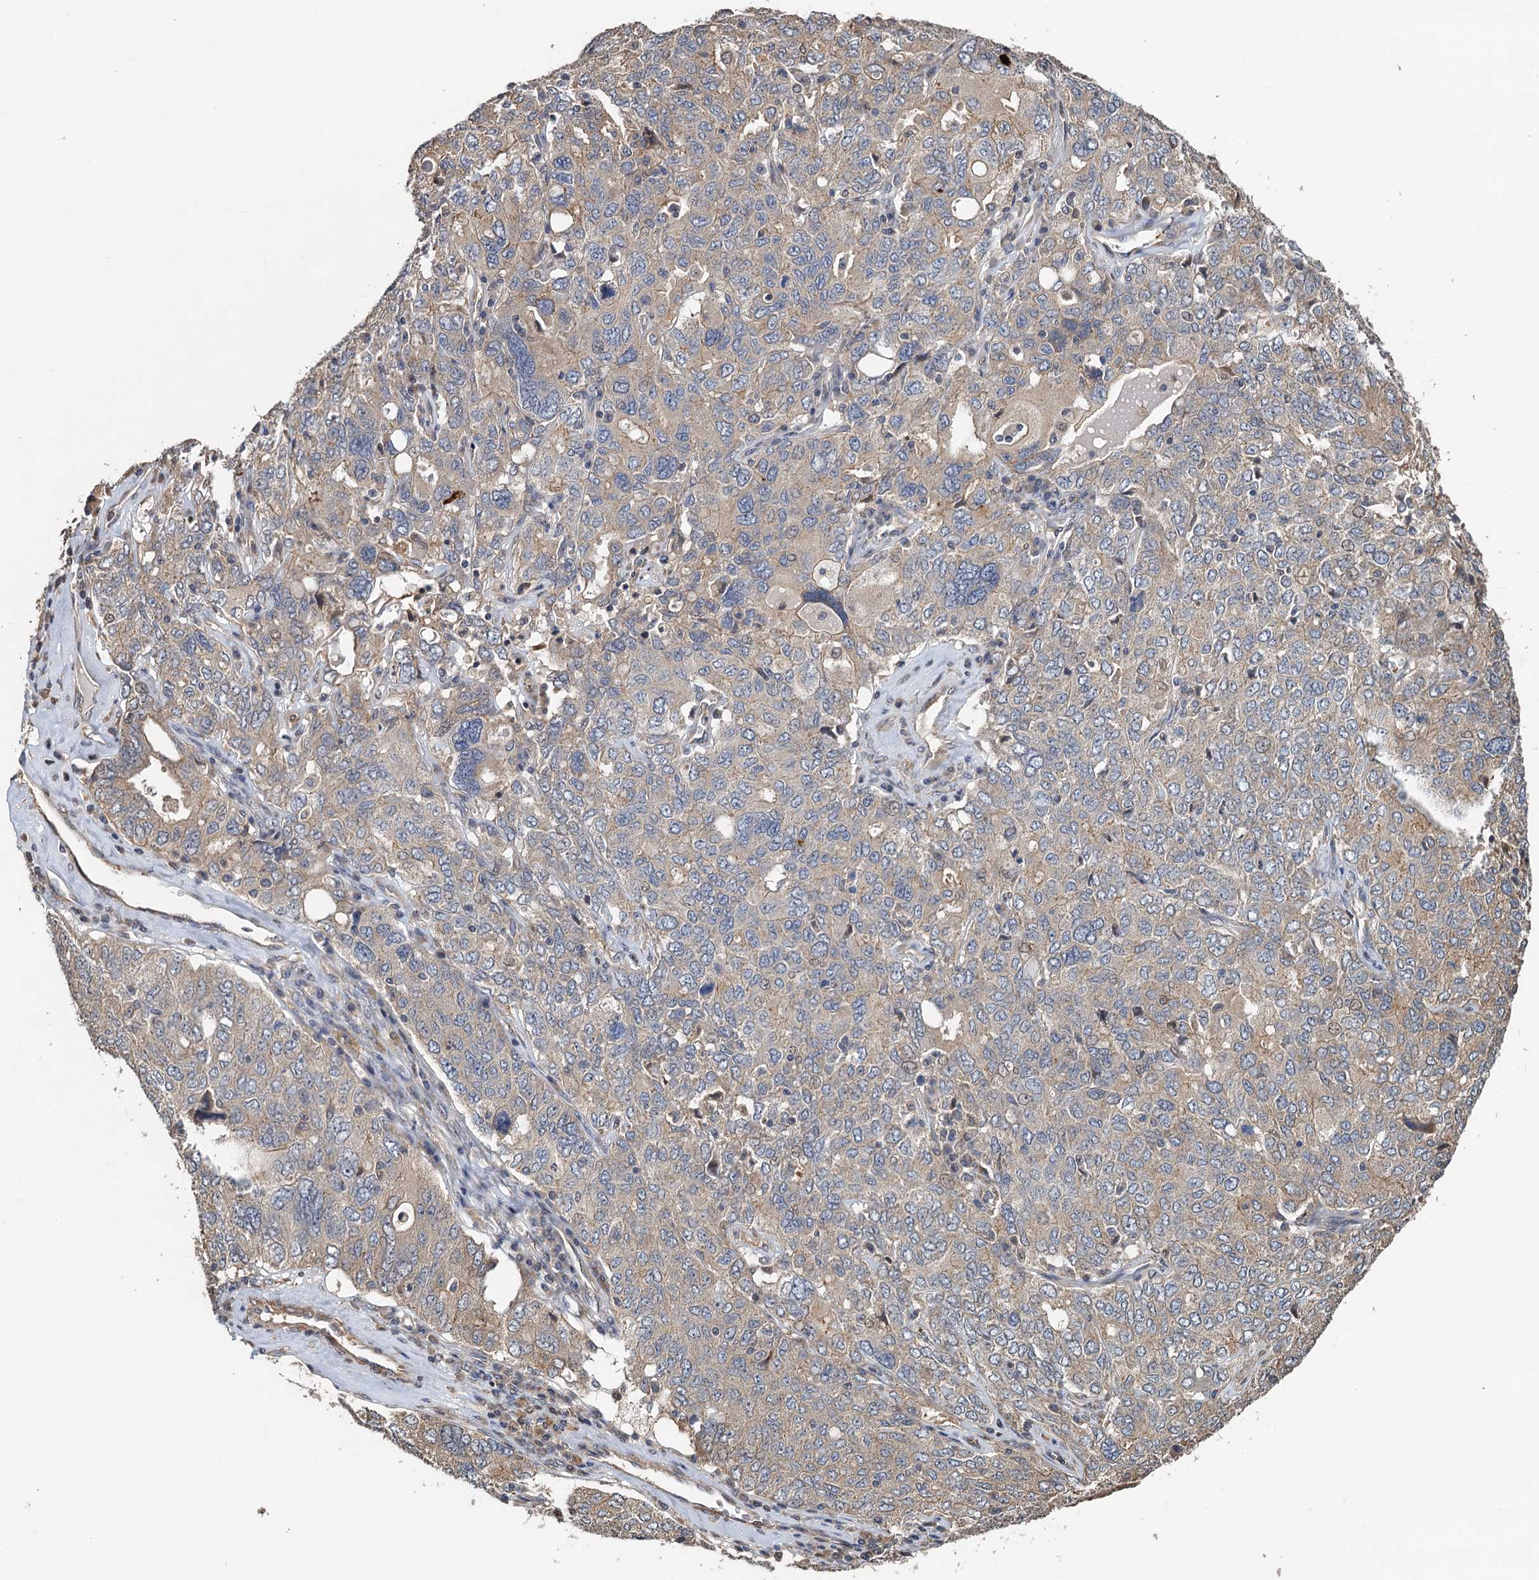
{"staining": {"intensity": "weak", "quantity": ">75%", "location": "cytoplasmic/membranous"}, "tissue": "ovarian cancer", "cell_type": "Tumor cells", "image_type": "cancer", "snomed": [{"axis": "morphology", "description": "Carcinoma, endometroid"}, {"axis": "topography", "description": "Ovary"}], "caption": "Tumor cells exhibit low levels of weak cytoplasmic/membranous positivity in approximately >75% of cells in ovarian cancer (endometroid carcinoma). The protein of interest is shown in brown color, while the nuclei are stained blue.", "gene": "MEAK7", "patient": {"sex": "female", "age": 62}}